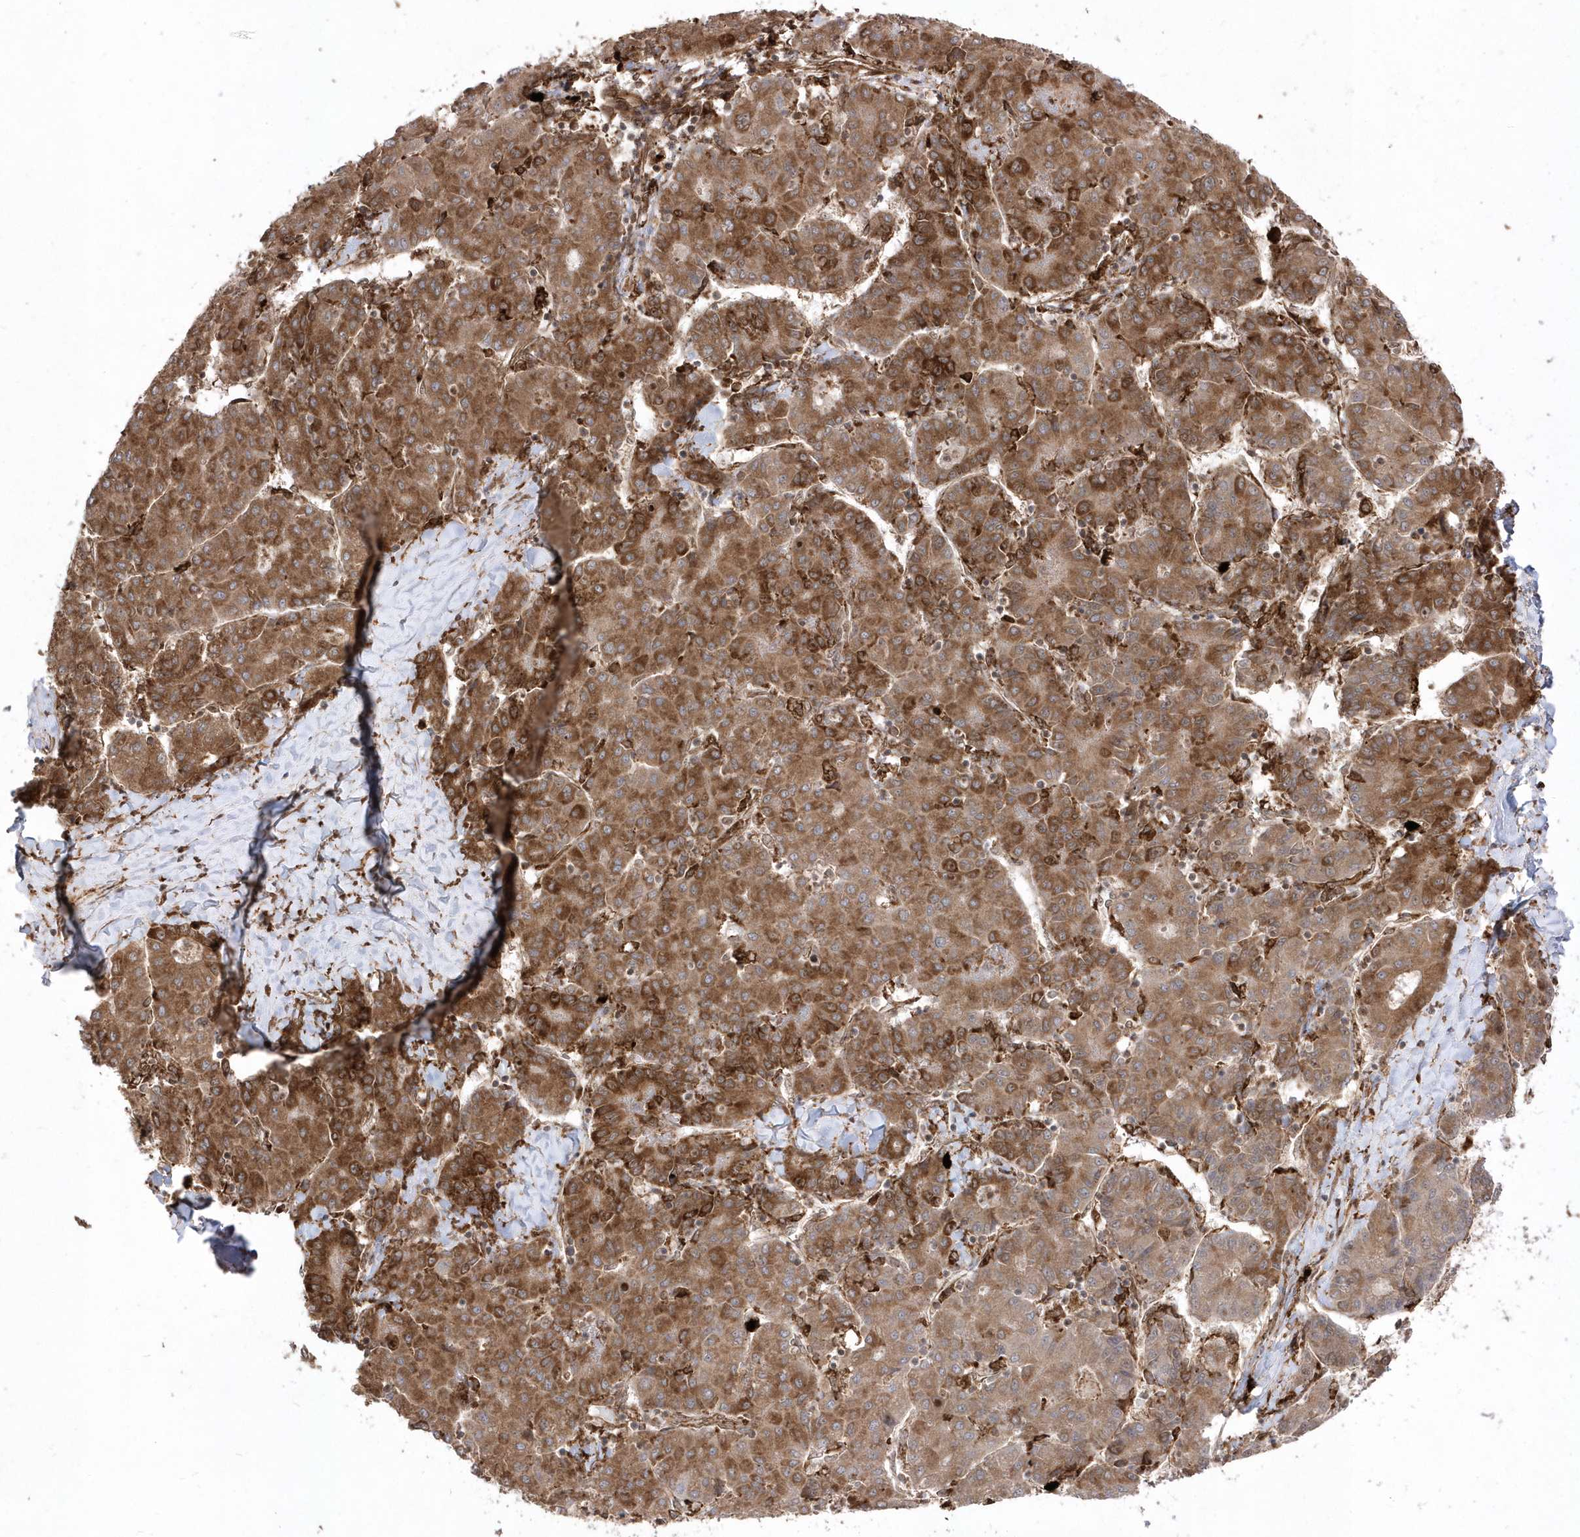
{"staining": {"intensity": "strong", "quantity": ">75%", "location": "cytoplasmic/membranous"}, "tissue": "liver cancer", "cell_type": "Tumor cells", "image_type": "cancer", "snomed": [{"axis": "morphology", "description": "Carcinoma, Hepatocellular, NOS"}, {"axis": "topography", "description": "Liver"}], "caption": "Strong cytoplasmic/membranous protein staining is appreciated in approximately >75% of tumor cells in liver hepatocellular carcinoma.", "gene": "EPC2", "patient": {"sex": "male", "age": 65}}